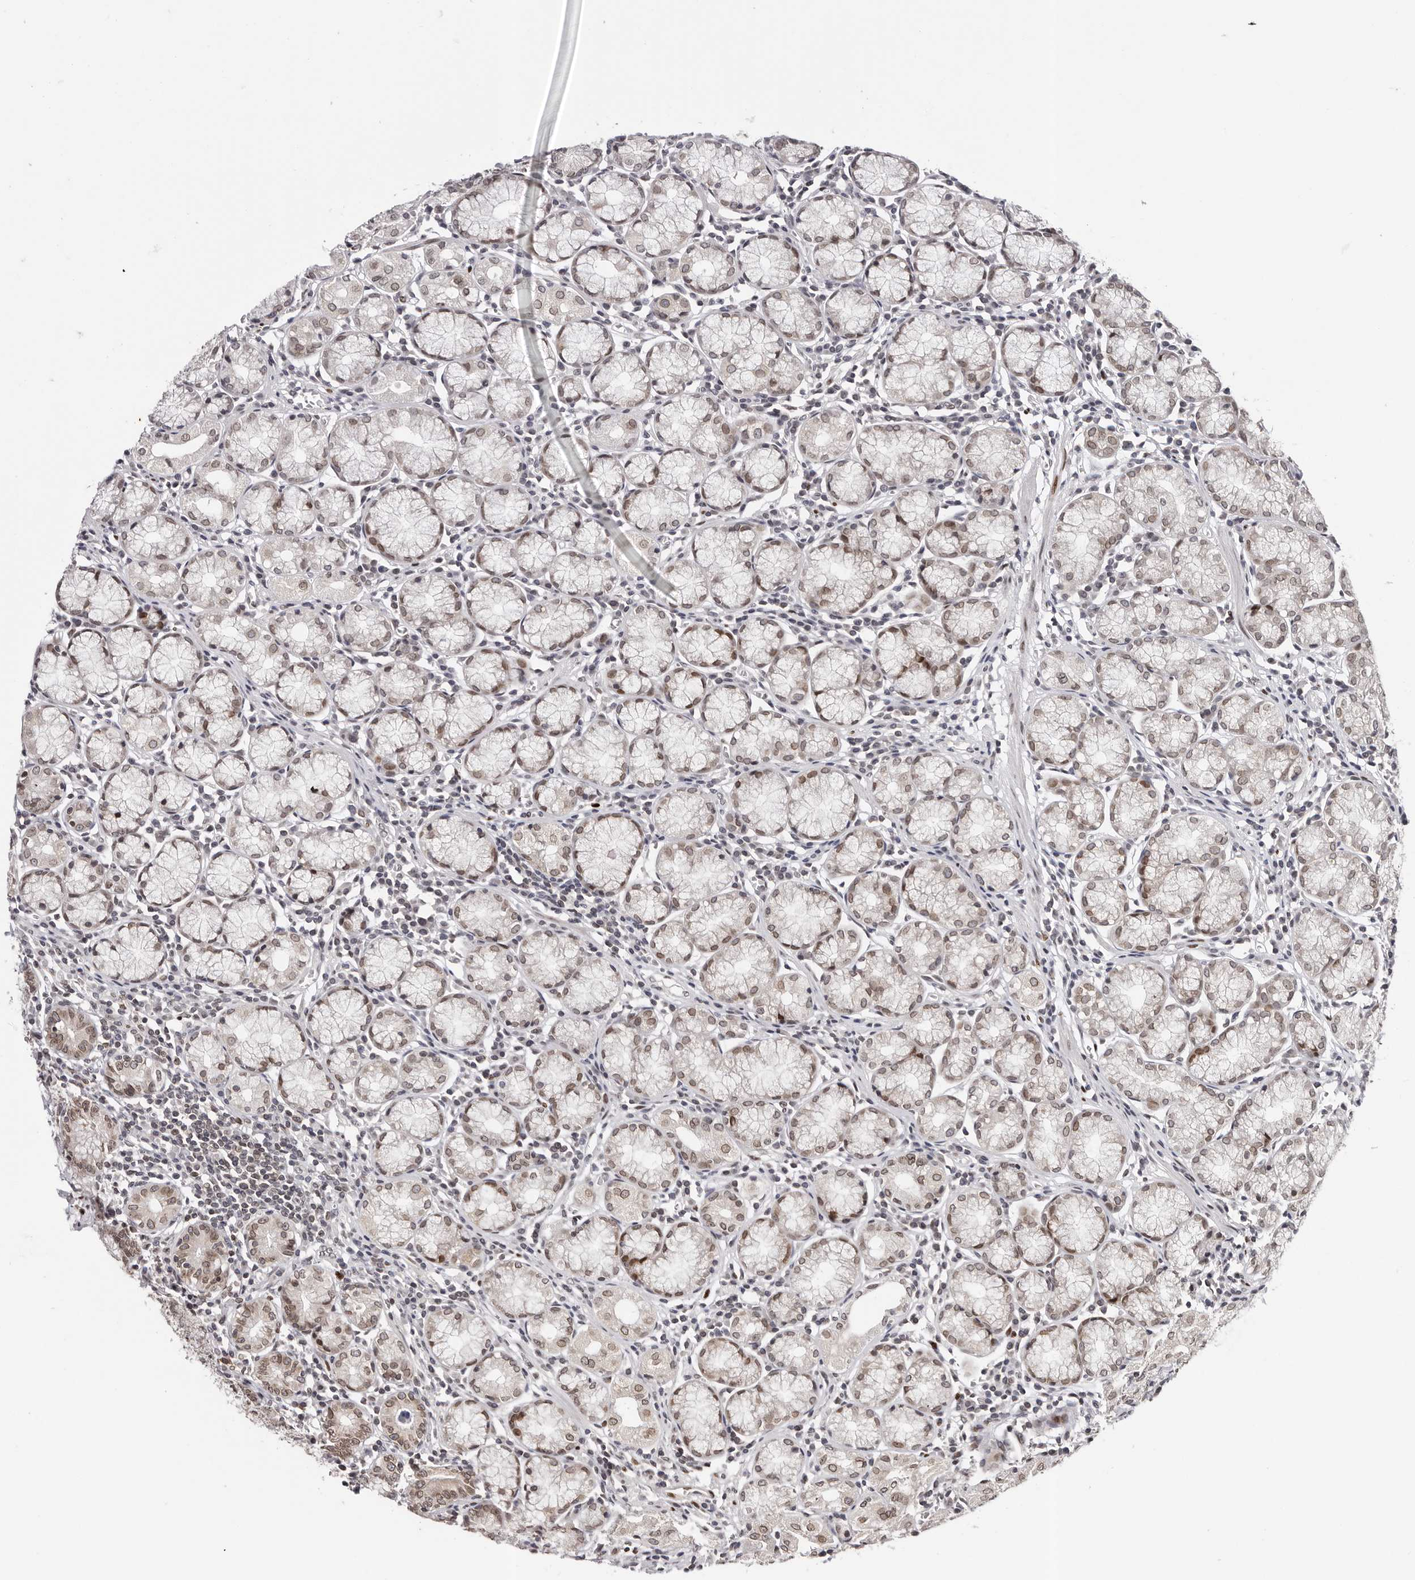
{"staining": {"intensity": "moderate", "quantity": "25%-75%", "location": "cytoplasmic/membranous,nuclear"}, "tissue": "stomach", "cell_type": "Glandular cells", "image_type": "normal", "snomed": [{"axis": "morphology", "description": "Normal tissue, NOS"}, {"axis": "topography", "description": "Stomach"}], "caption": "Immunohistochemistry (IHC) micrograph of unremarkable stomach: human stomach stained using immunohistochemistry (IHC) displays medium levels of moderate protein expression localized specifically in the cytoplasmic/membranous,nuclear of glandular cells, appearing as a cytoplasmic/membranous,nuclear brown color.", "gene": "NUP153", "patient": {"sex": "male", "age": 55}}